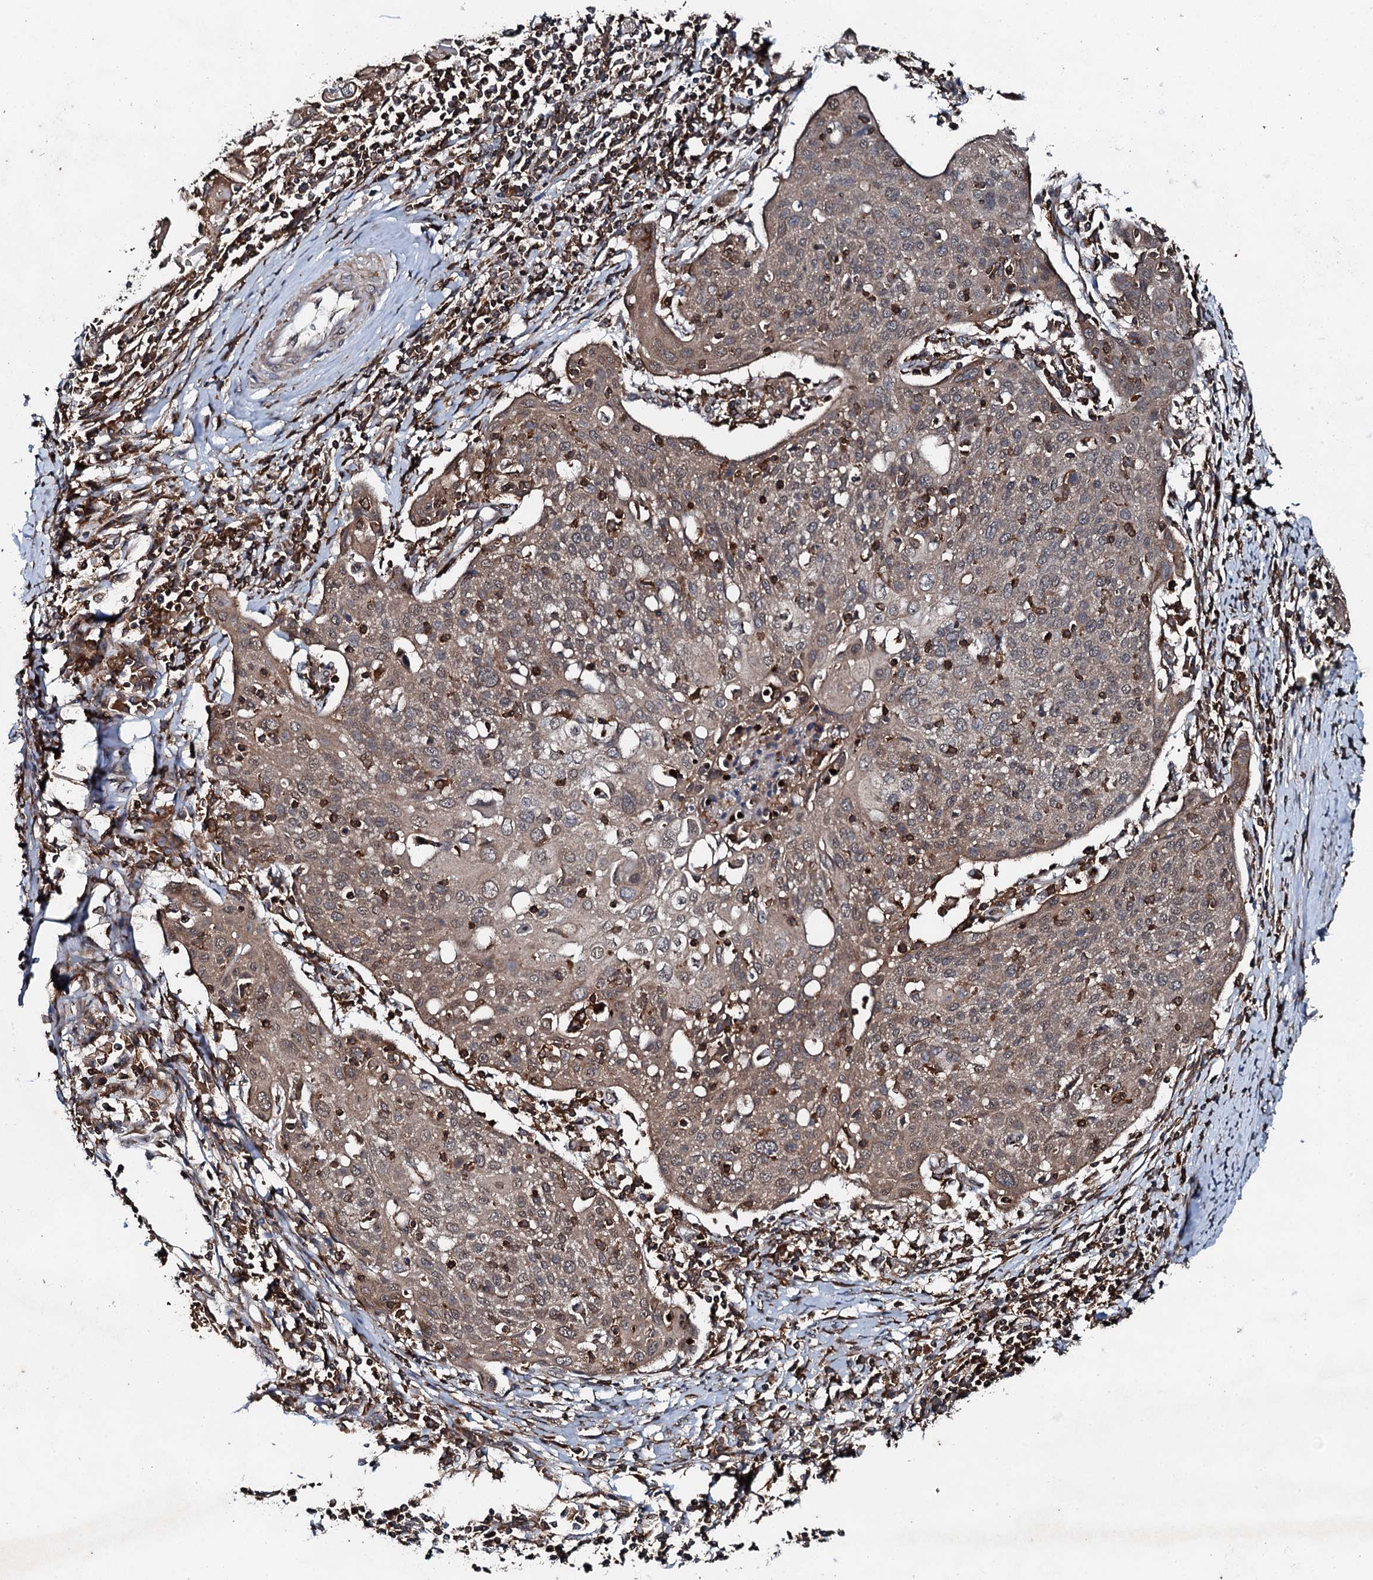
{"staining": {"intensity": "moderate", "quantity": ">75%", "location": "cytoplasmic/membranous,nuclear"}, "tissue": "cervical cancer", "cell_type": "Tumor cells", "image_type": "cancer", "snomed": [{"axis": "morphology", "description": "Squamous cell carcinoma, NOS"}, {"axis": "topography", "description": "Cervix"}], "caption": "An IHC histopathology image of tumor tissue is shown. Protein staining in brown highlights moderate cytoplasmic/membranous and nuclear positivity in squamous cell carcinoma (cervical) within tumor cells.", "gene": "EDC4", "patient": {"sex": "female", "age": 67}}